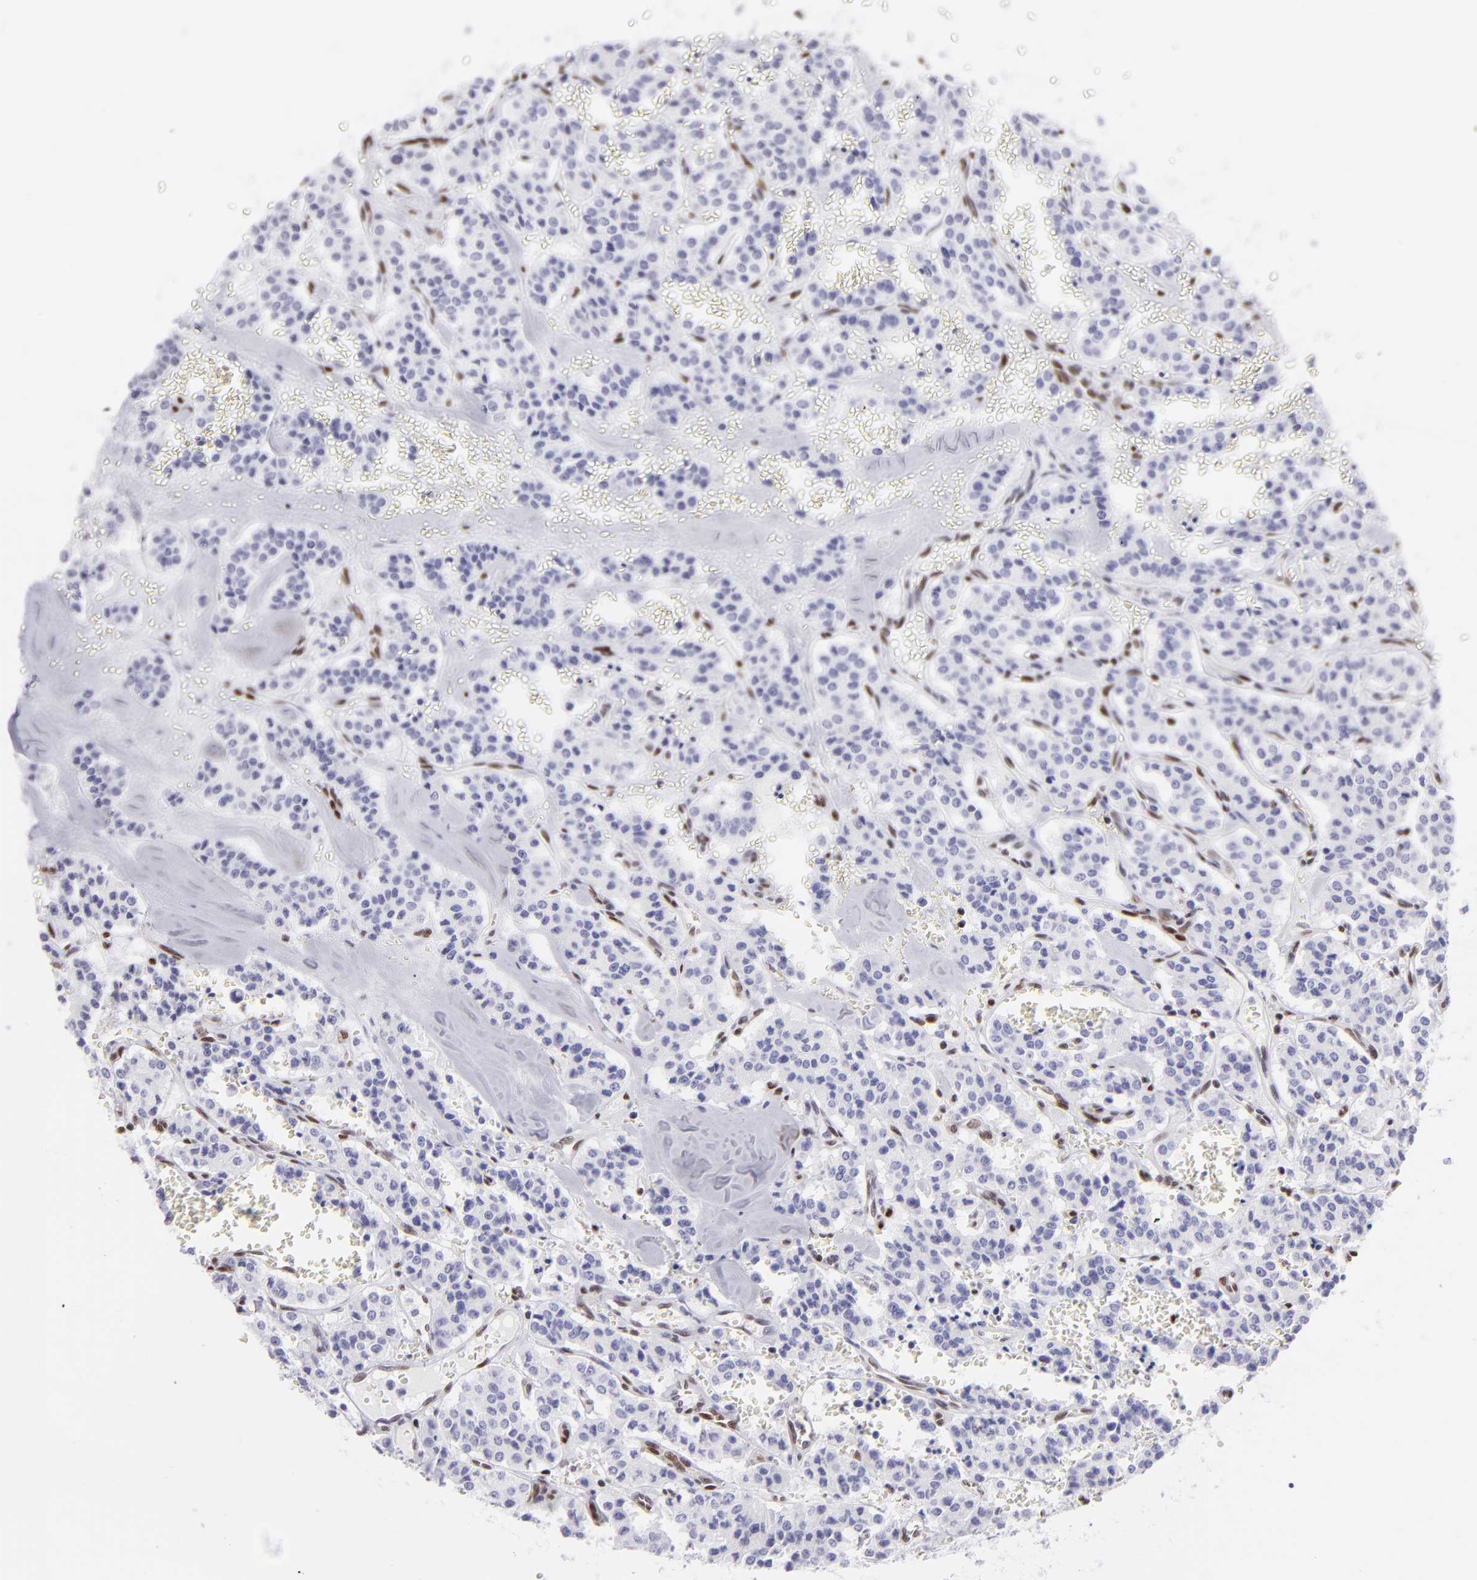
{"staining": {"intensity": "negative", "quantity": "none", "location": "none"}, "tissue": "carcinoid", "cell_type": "Tumor cells", "image_type": "cancer", "snomed": [{"axis": "morphology", "description": "Carcinoid, malignant, NOS"}, {"axis": "topography", "description": "Bronchus"}], "caption": "Immunohistochemistry (IHC) micrograph of neoplastic tissue: malignant carcinoid stained with DAB (3,3'-diaminobenzidine) shows no significant protein expression in tumor cells.", "gene": "ETS1", "patient": {"sex": "male", "age": 55}}